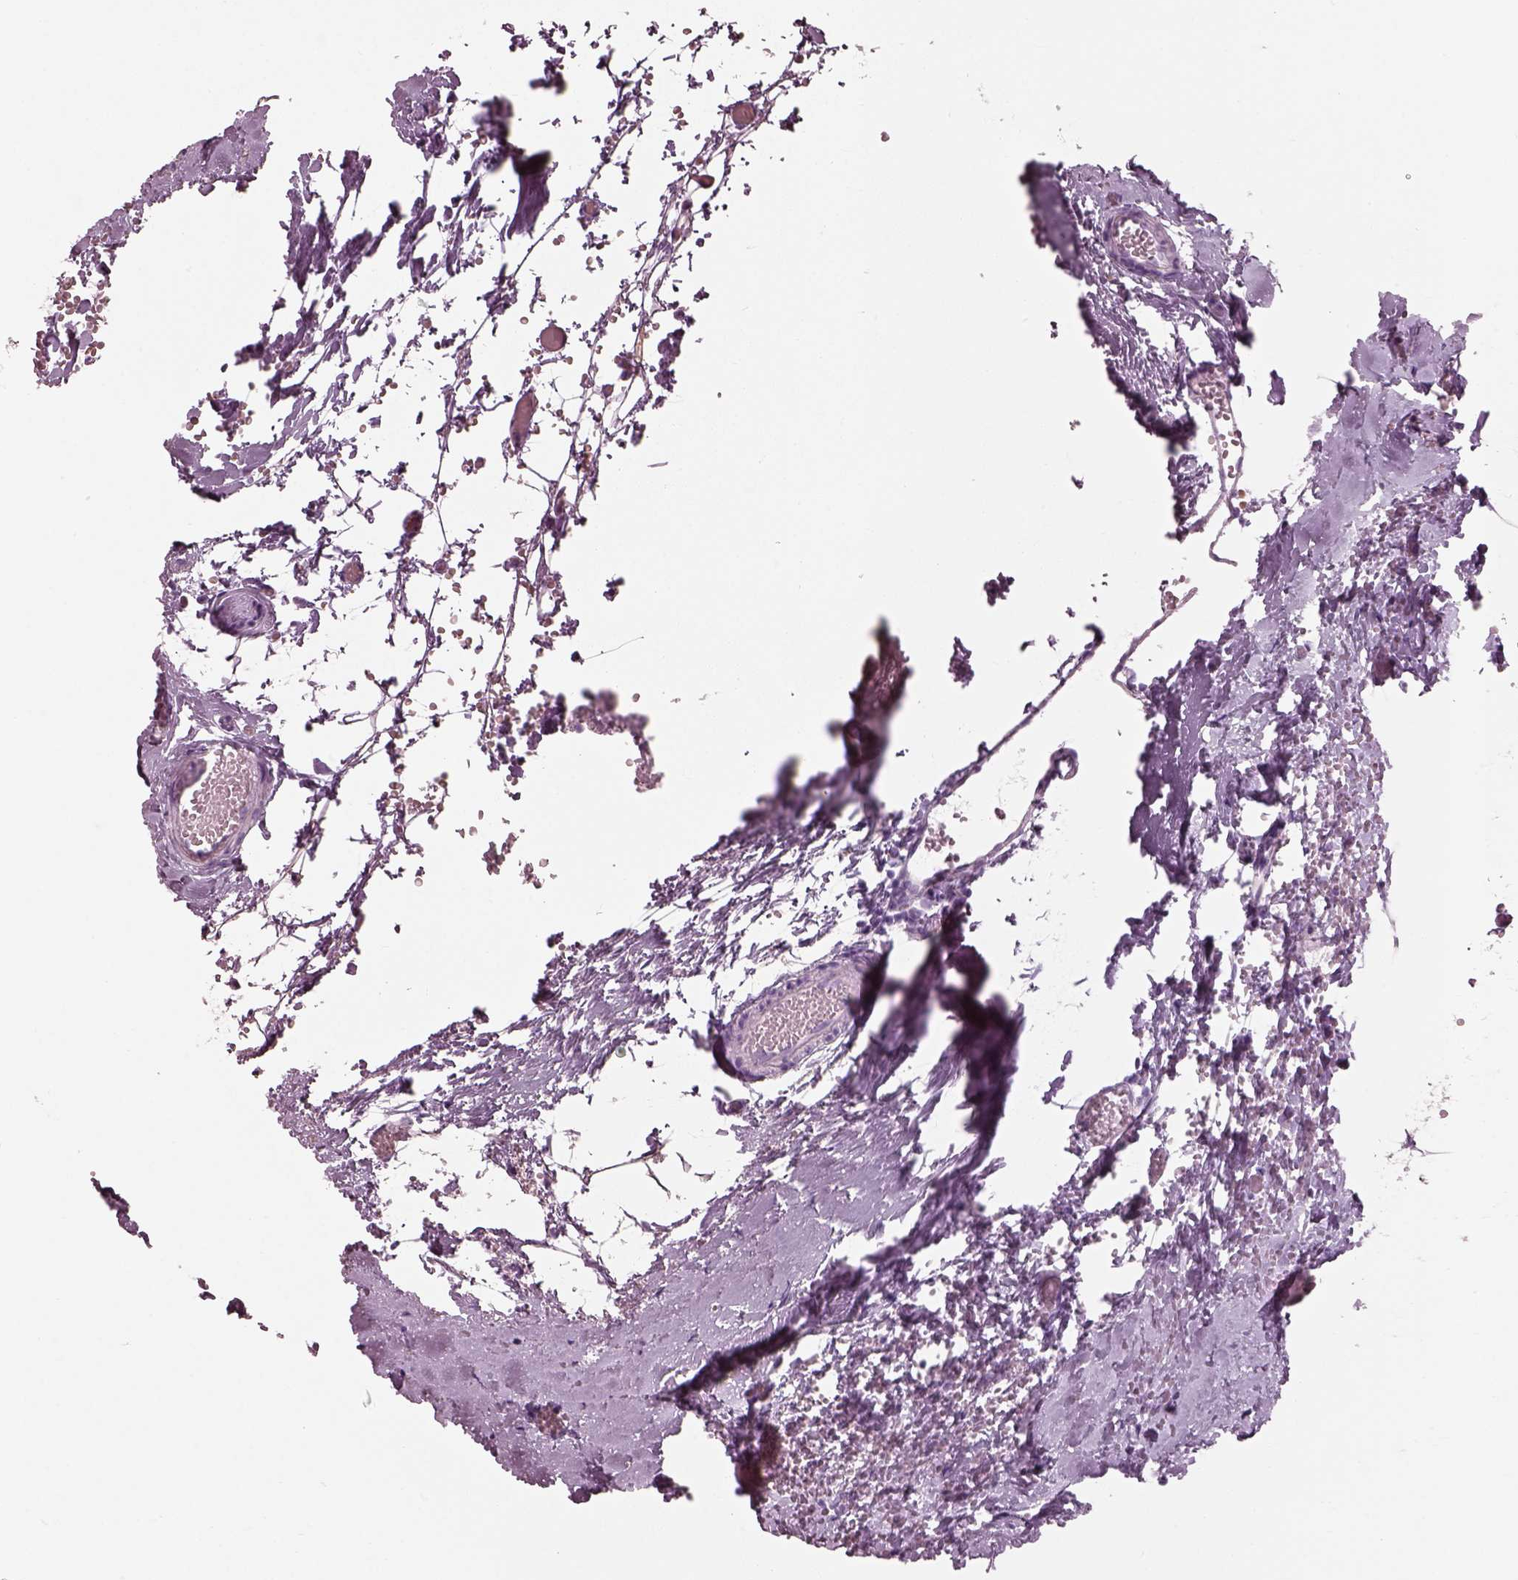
{"staining": {"intensity": "negative", "quantity": "none", "location": "none"}, "tissue": "ovary", "cell_type": "Follicle cells", "image_type": "normal", "snomed": [{"axis": "morphology", "description": "Normal tissue, NOS"}, {"axis": "topography", "description": "Ovary"}], "caption": "Immunohistochemistry of normal human ovary reveals no expression in follicle cells.", "gene": "SLC27A2", "patient": {"sex": "female", "age": 46}}